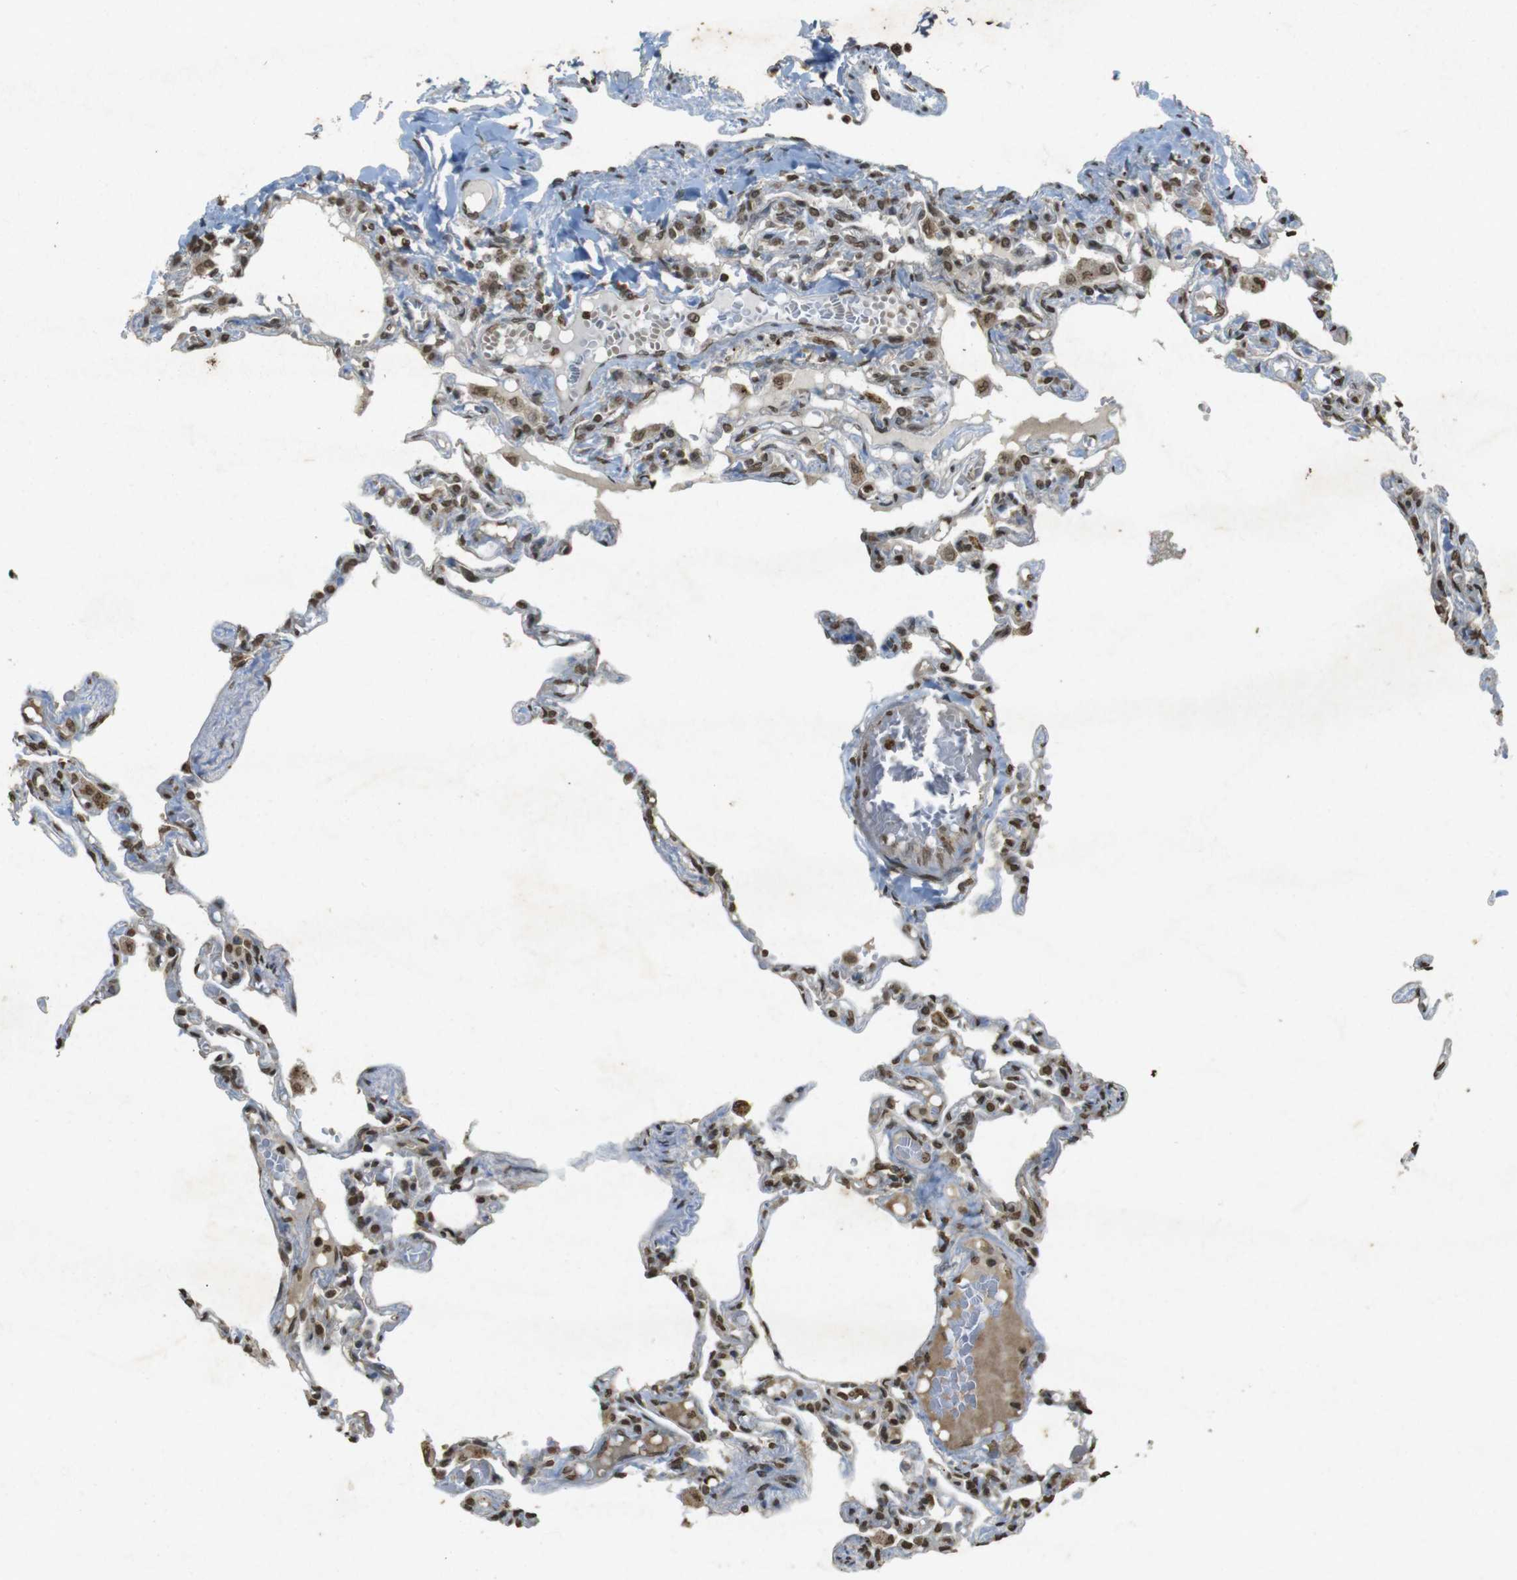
{"staining": {"intensity": "moderate", "quantity": ">75%", "location": "nuclear"}, "tissue": "lung", "cell_type": "Alveolar cells", "image_type": "normal", "snomed": [{"axis": "morphology", "description": "Normal tissue, NOS"}, {"axis": "topography", "description": "Lung"}], "caption": "Immunohistochemical staining of benign lung exhibits moderate nuclear protein positivity in about >75% of alveolar cells. Using DAB (brown) and hematoxylin (blue) stains, captured at high magnification using brightfield microscopy.", "gene": "ORC4", "patient": {"sex": "male", "age": 21}}